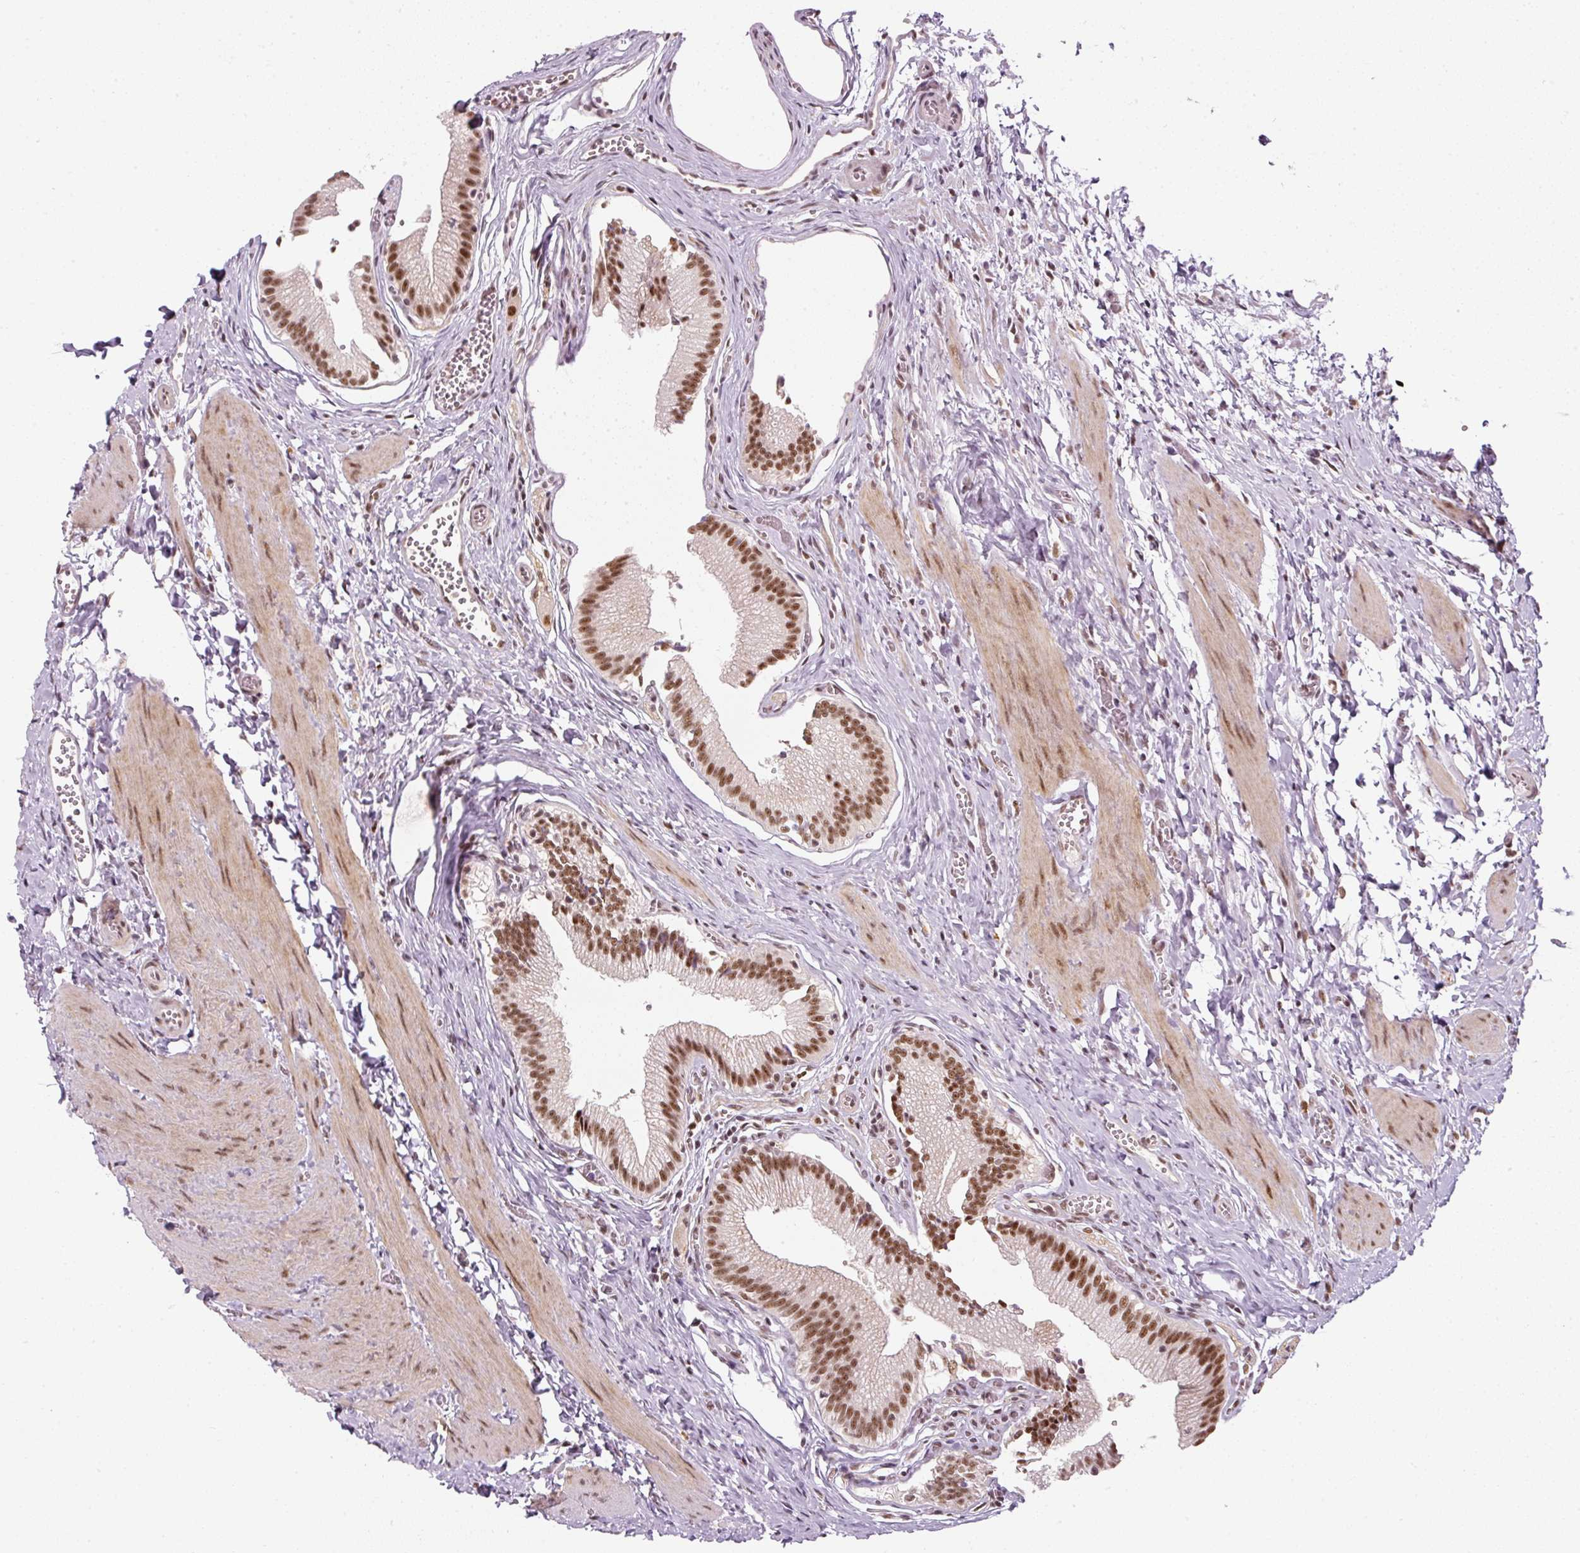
{"staining": {"intensity": "strong", "quantity": ">75%", "location": "nuclear"}, "tissue": "gallbladder", "cell_type": "Glandular cells", "image_type": "normal", "snomed": [{"axis": "morphology", "description": "Normal tissue, NOS"}, {"axis": "topography", "description": "Gallbladder"}], "caption": "An image of human gallbladder stained for a protein reveals strong nuclear brown staining in glandular cells. Using DAB (brown) and hematoxylin (blue) stains, captured at high magnification using brightfield microscopy.", "gene": "U2AF2", "patient": {"sex": "male", "age": 17}}